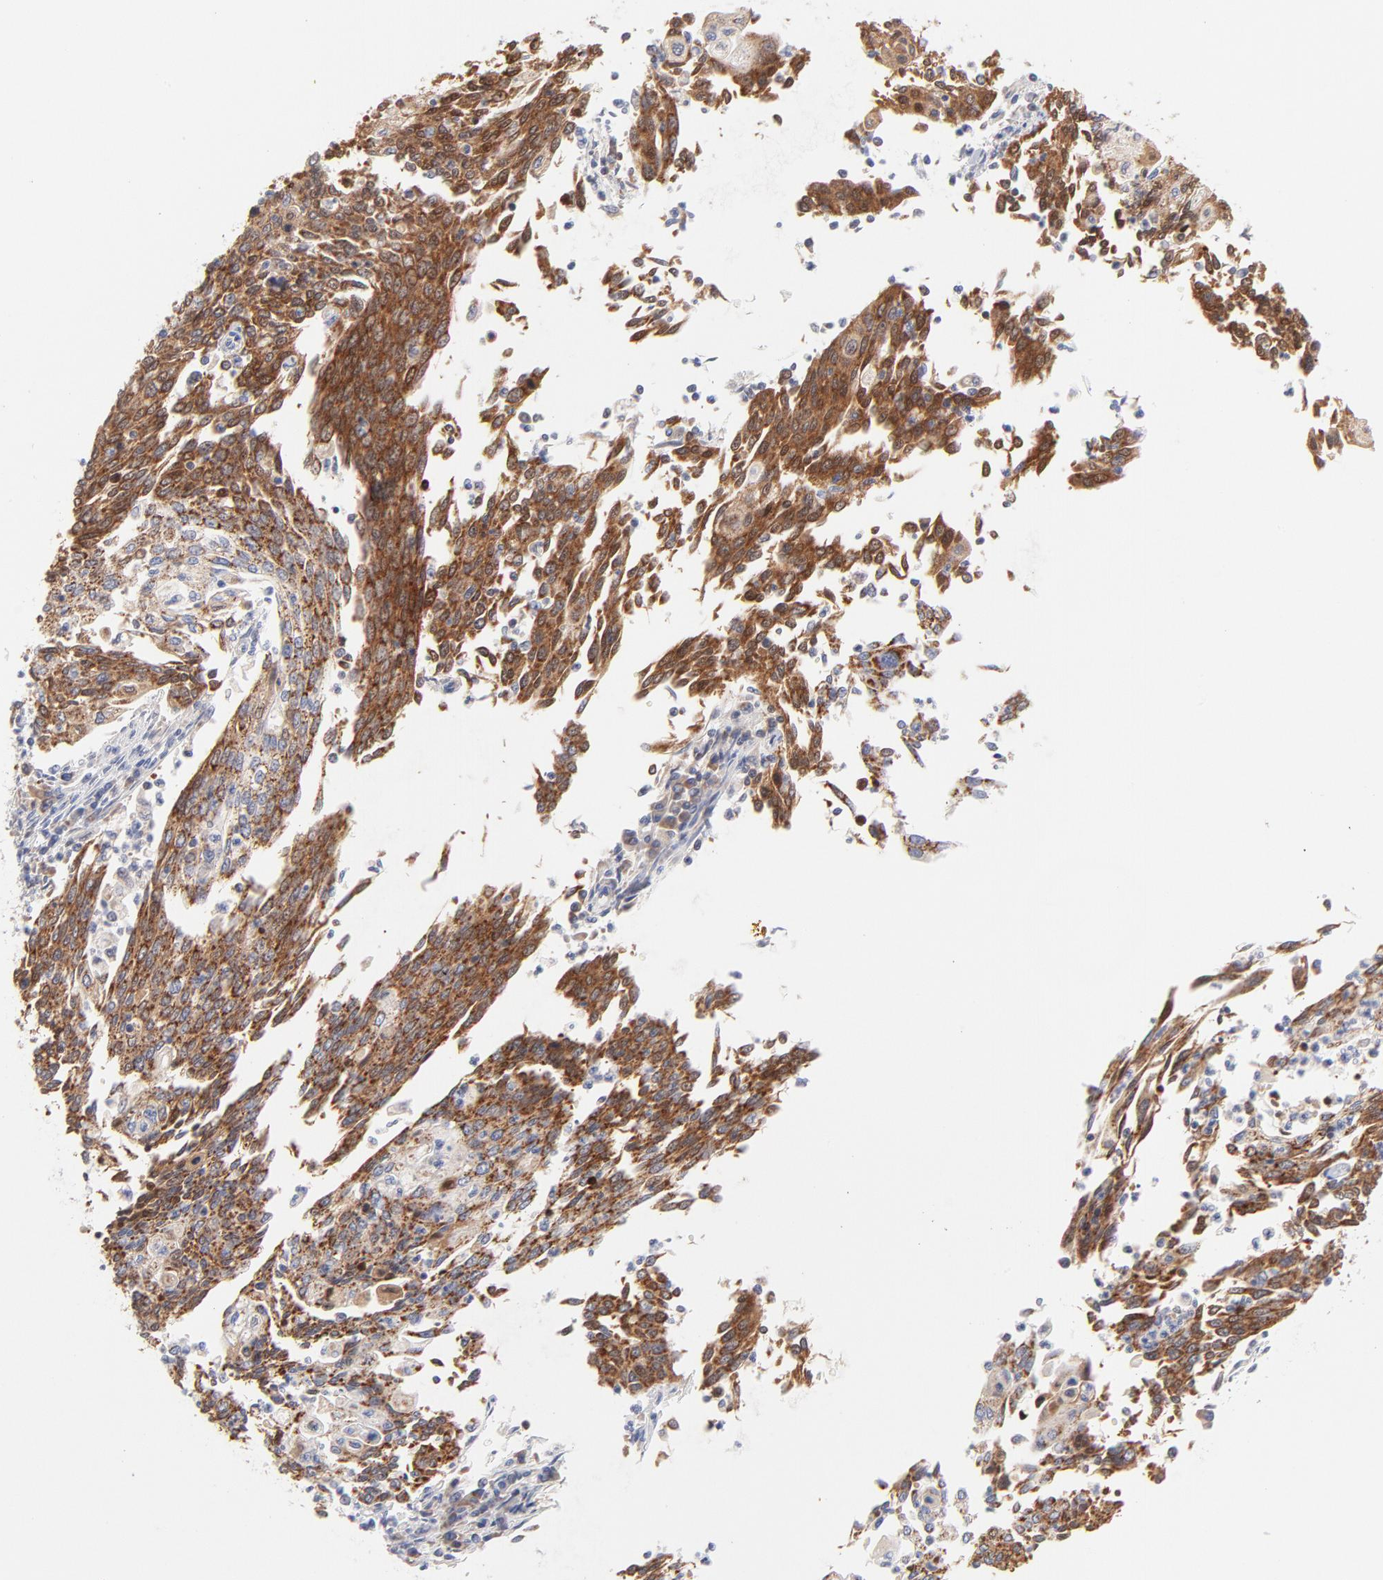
{"staining": {"intensity": "moderate", "quantity": ">75%", "location": "cytoplasmic/membranous"}, "tissue": "cervical cancer", "cell_type": "Tumor cells", "image_type": "cancer", "snomed": [{"axis": "morphology", "description": "Squamous cell carcinoma, NOS"}, {"axis": "topography", "description": "Cervix"}], "caption": "Moderate cytoplasmic/membranous staining for a protein is appreciated in about >75% of tumor cells of cervical squamous cell carcinoma using immunohistochemistry (IHC).", "gene": "TIMM8A", "patient": {"sex": "female", "age": 40}}